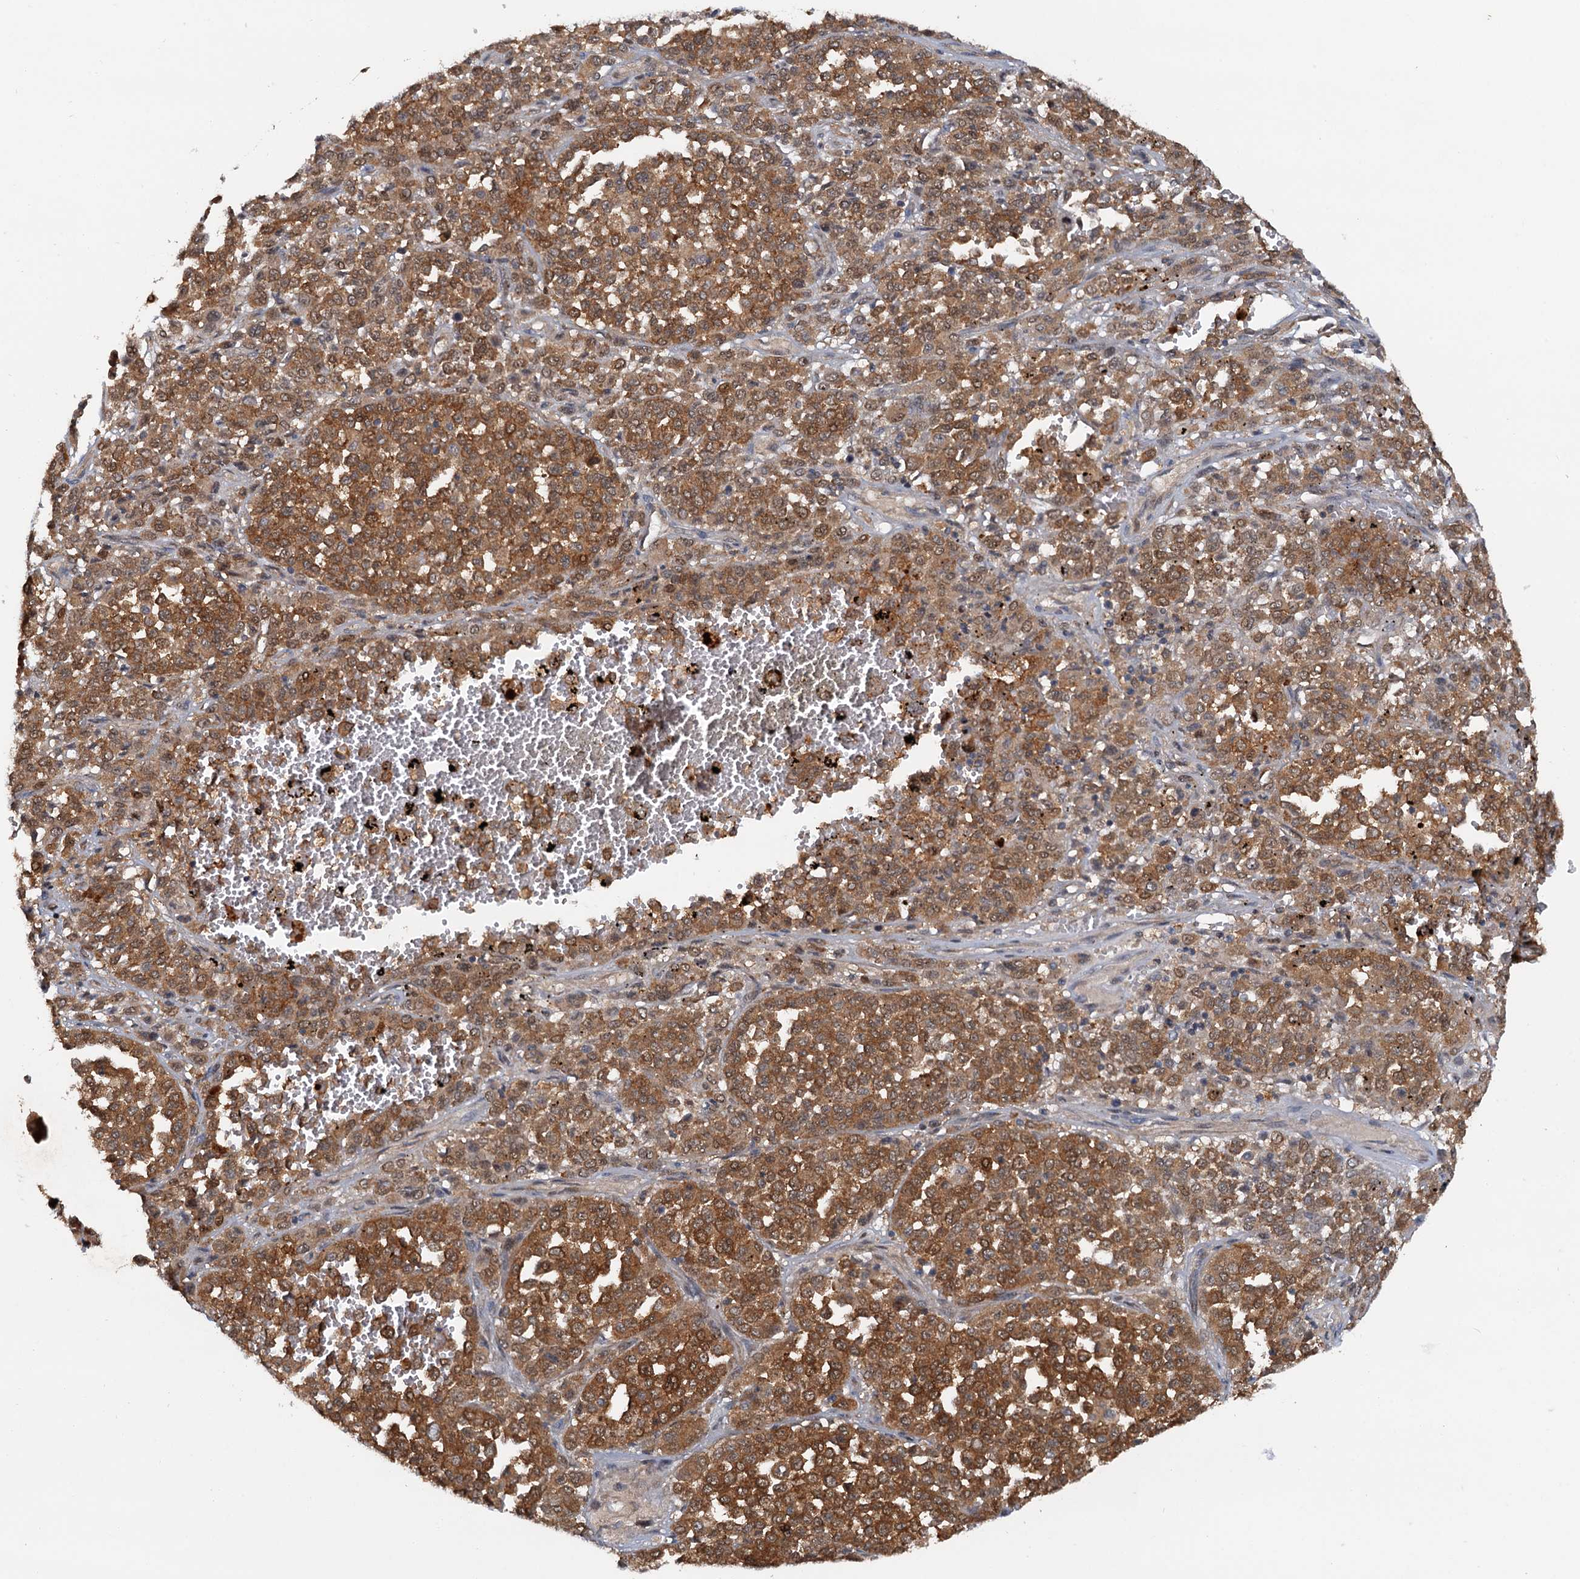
{"staining": {"intensity": "moderate", "quantity": ">75%", "location": "cytoplasmic/membranous"}, "tissue": "melanoma", "cell_type": "Tumor cells", "image_type": "cancer", "snomed": [{"axis": "morphology", "description": "Malignant melanoma, Metastatic site"}, {"axis": "topography", "description": "Pancreas"}], "caption": "An immunohistochemistry histopathology image of neoplastic tissue is shown. Protein staining in brown labels moderate cytoplasmic/membranous positivity in melanoma within tumor cells.", "gene": "TOLLIP", "patient": {"sex": "female", "age": 30}}